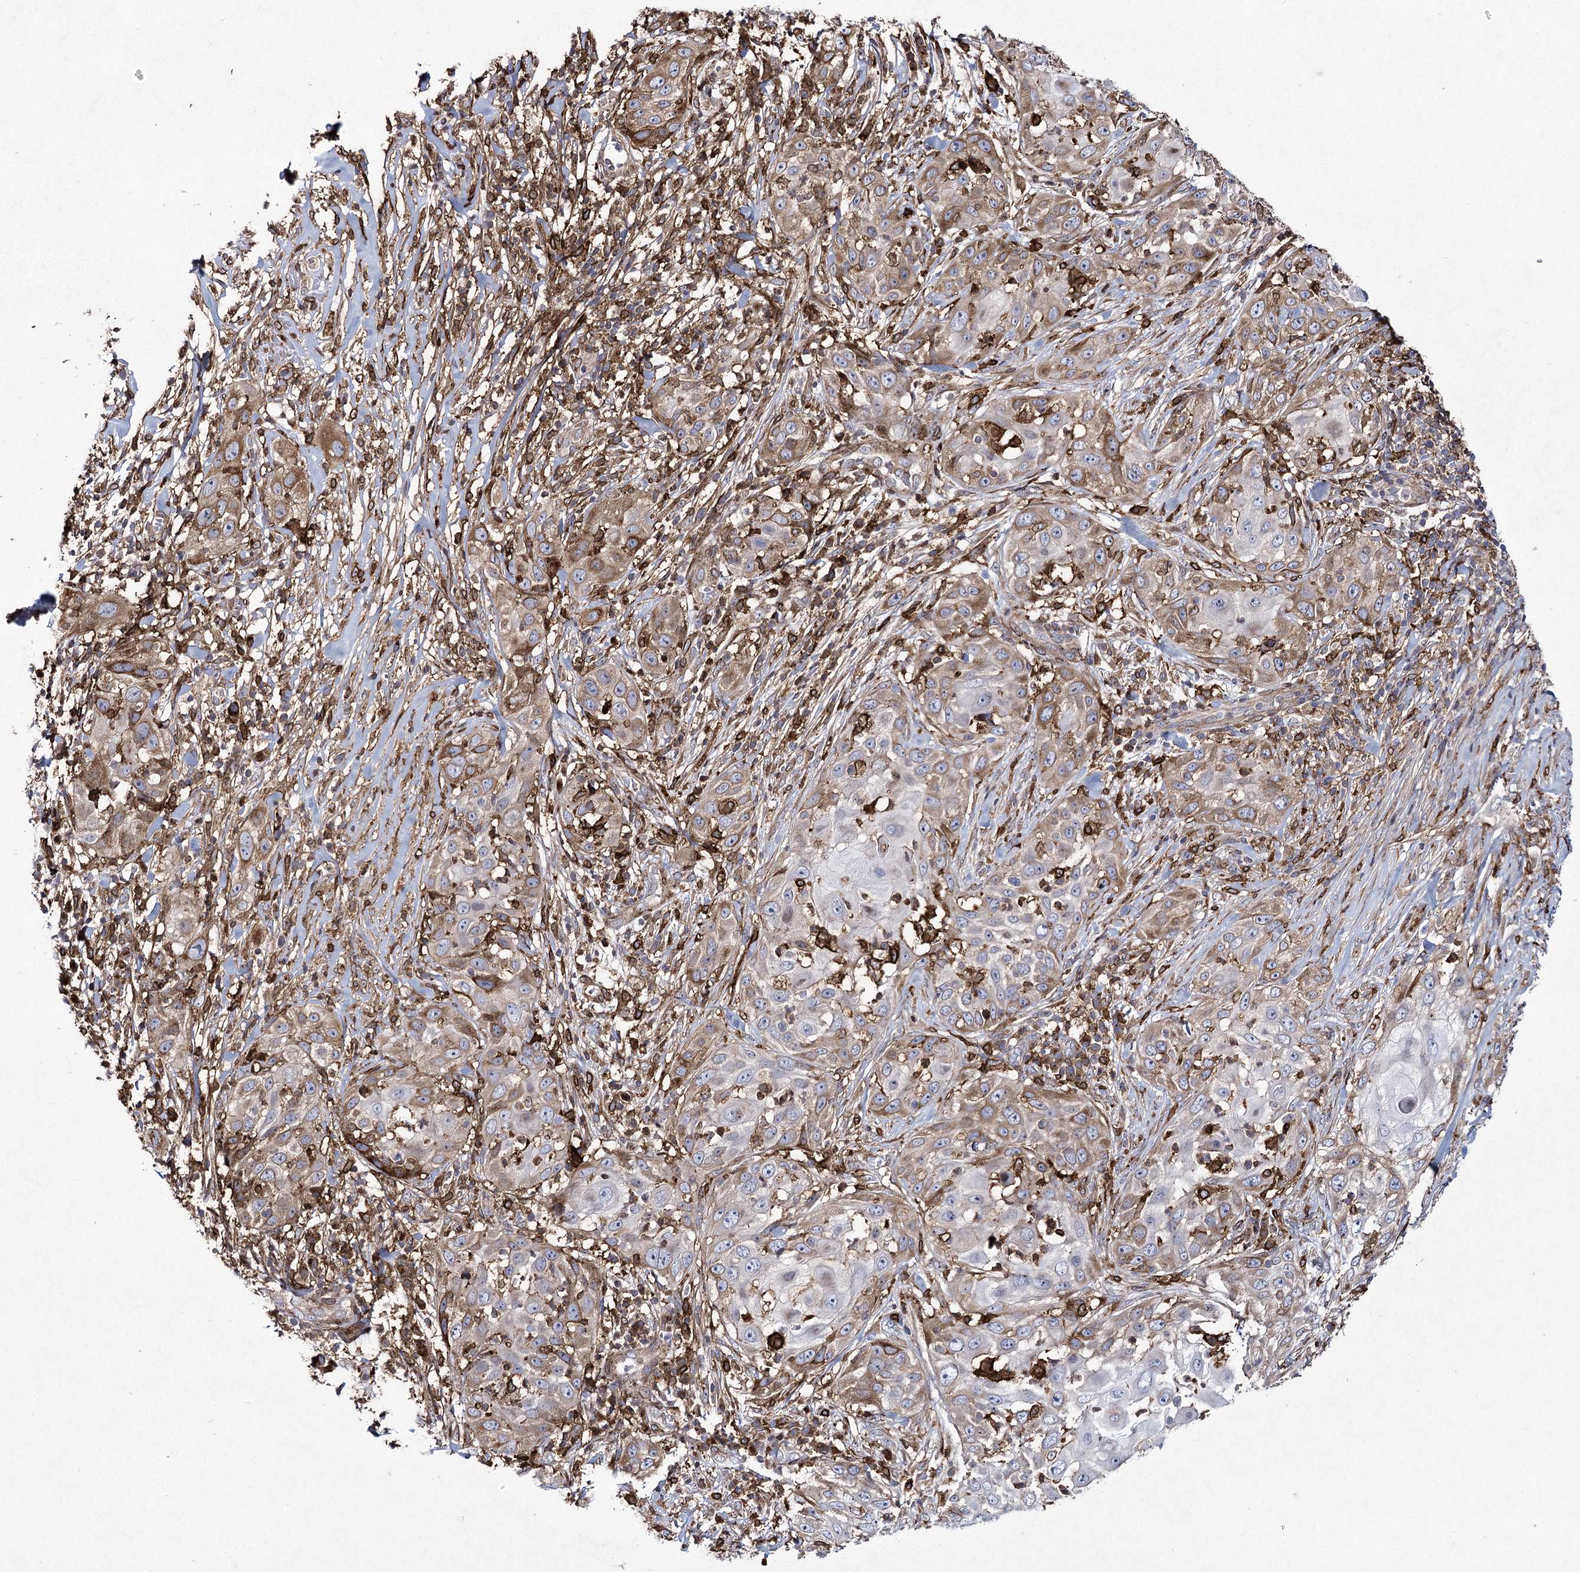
{"staining": {"intensity": "moderate", "quantity": "25%-75%", "location": "cytoplasmic/membranous"}, "tissue": "skin cancer", "cell_type": "Tumor cells", "image_type": "cancer", "snomed": [{"axis": "morphology", "description": "Squamous cell carcinoma, NOS"}, {"axis": "topography", "description": "Skin"}], "caption": "High-power microscopy captured an immunohistochemistry photomicrograph of skin squamous cell carcinoma, revealing moderate cytoplasmic/membranous positivity in about 25%-75% of tumor cells. Using DAB (3,3'-diaminobenzidine) (brown) and hematoxylin (blue) stains, captured at high magnification using brightfield microscopy.", "gene": "DCUN1D4", "patient": {"sex": "female", "age": 44}}